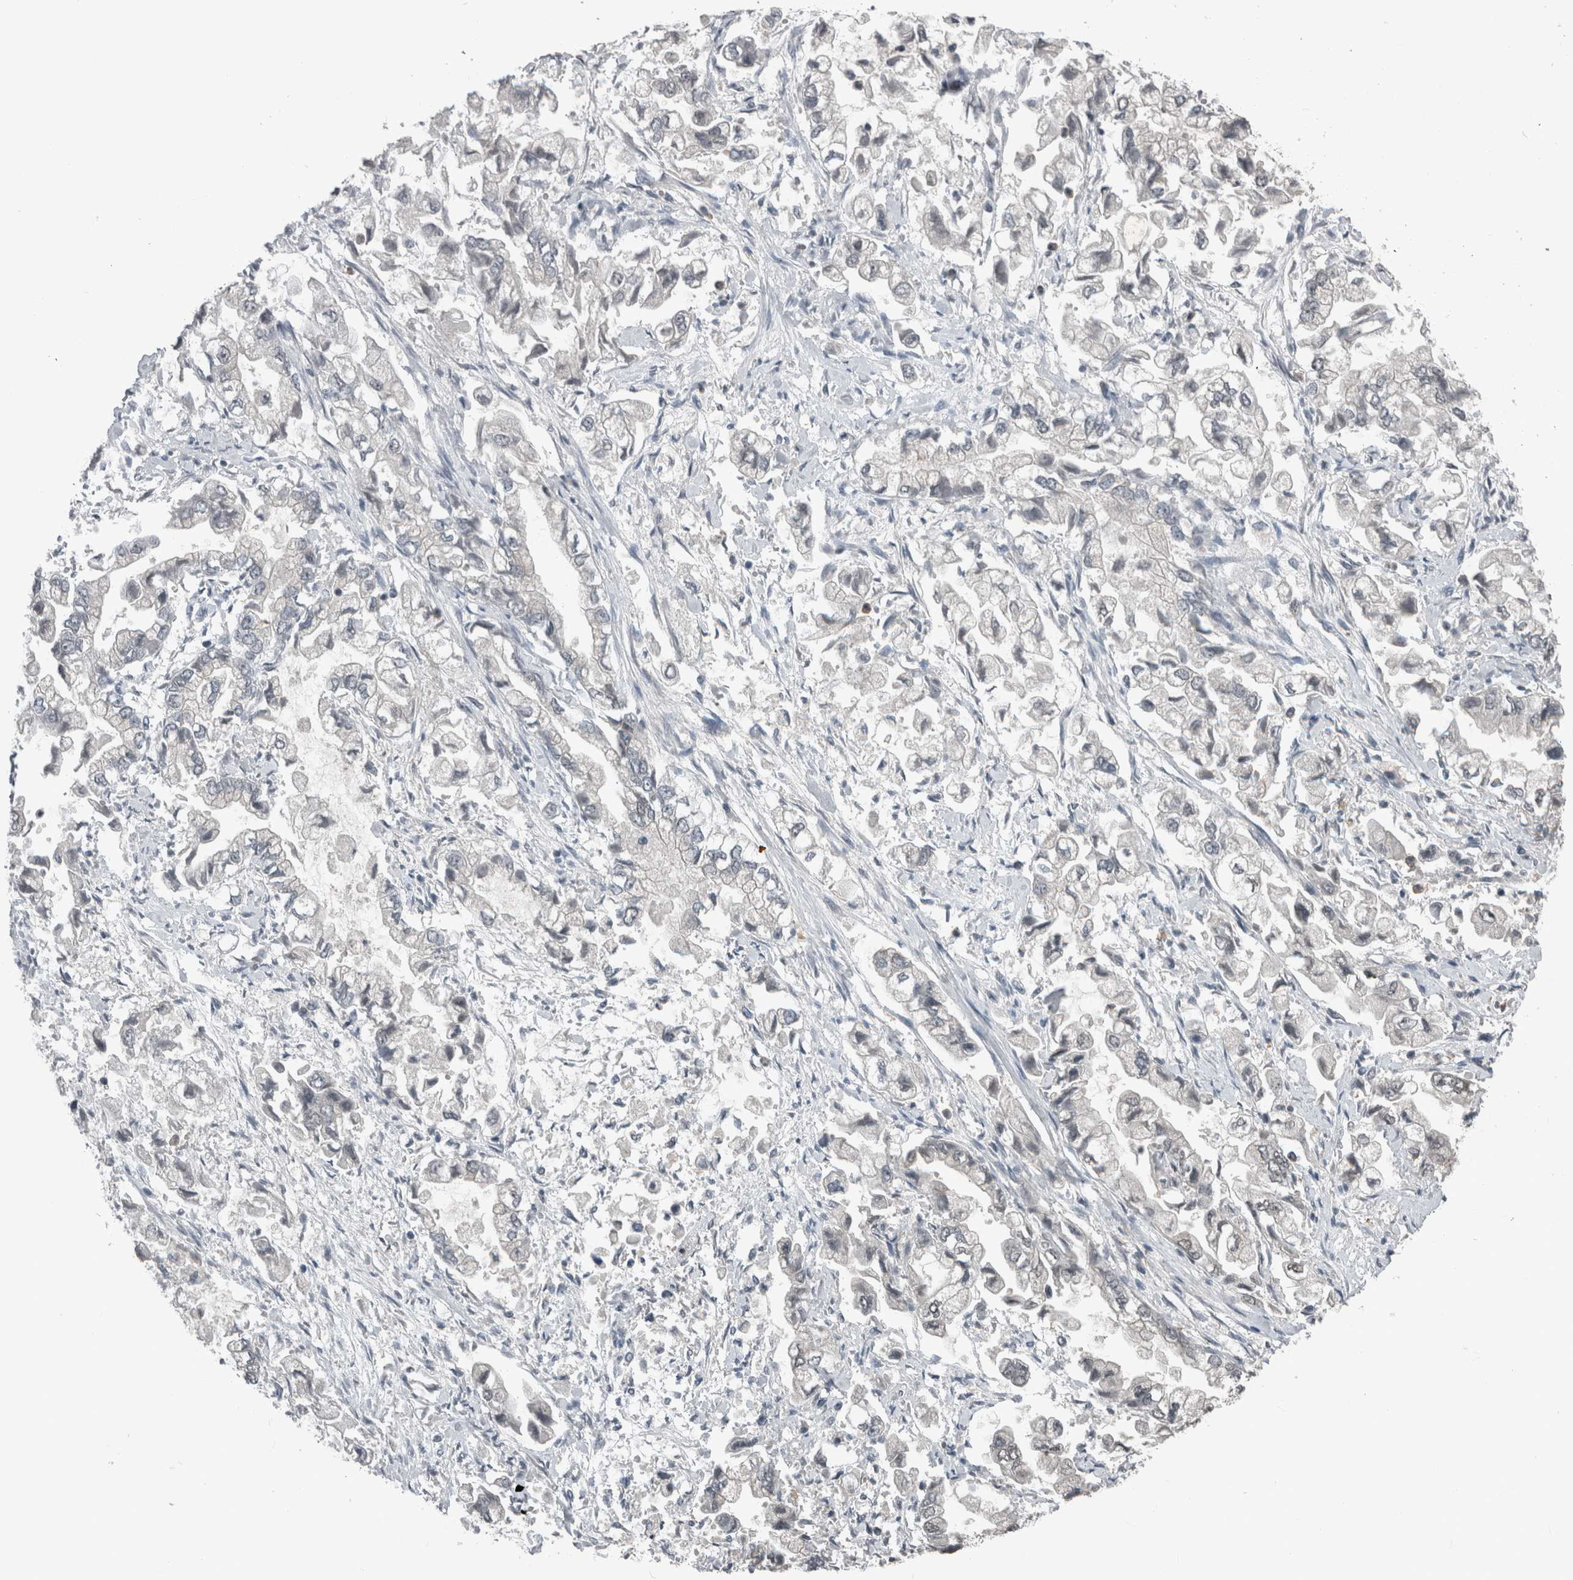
{"staining": {"intensity": "negative", "quantity": "none", "location": "none"}, "tissue": "stomach cancer", "cell_type": "Tumor cells", "image_type": "cancer", "snomed": [{"axis": "morphology", "description": "Normal tissue, NOS"}, {"axis": "morphology", "description": "Adenocarcinoma, NOS"}, {"axis": "topography", "description": "Stomach"}], "caption": "DAB (3,3'-diaminobenzidine) immunohistochemical staining of stomach cancer reveals no significant expression in tumor cells.", "gene": "MAFF", "patient": {"sex": "male", "age": 62}}